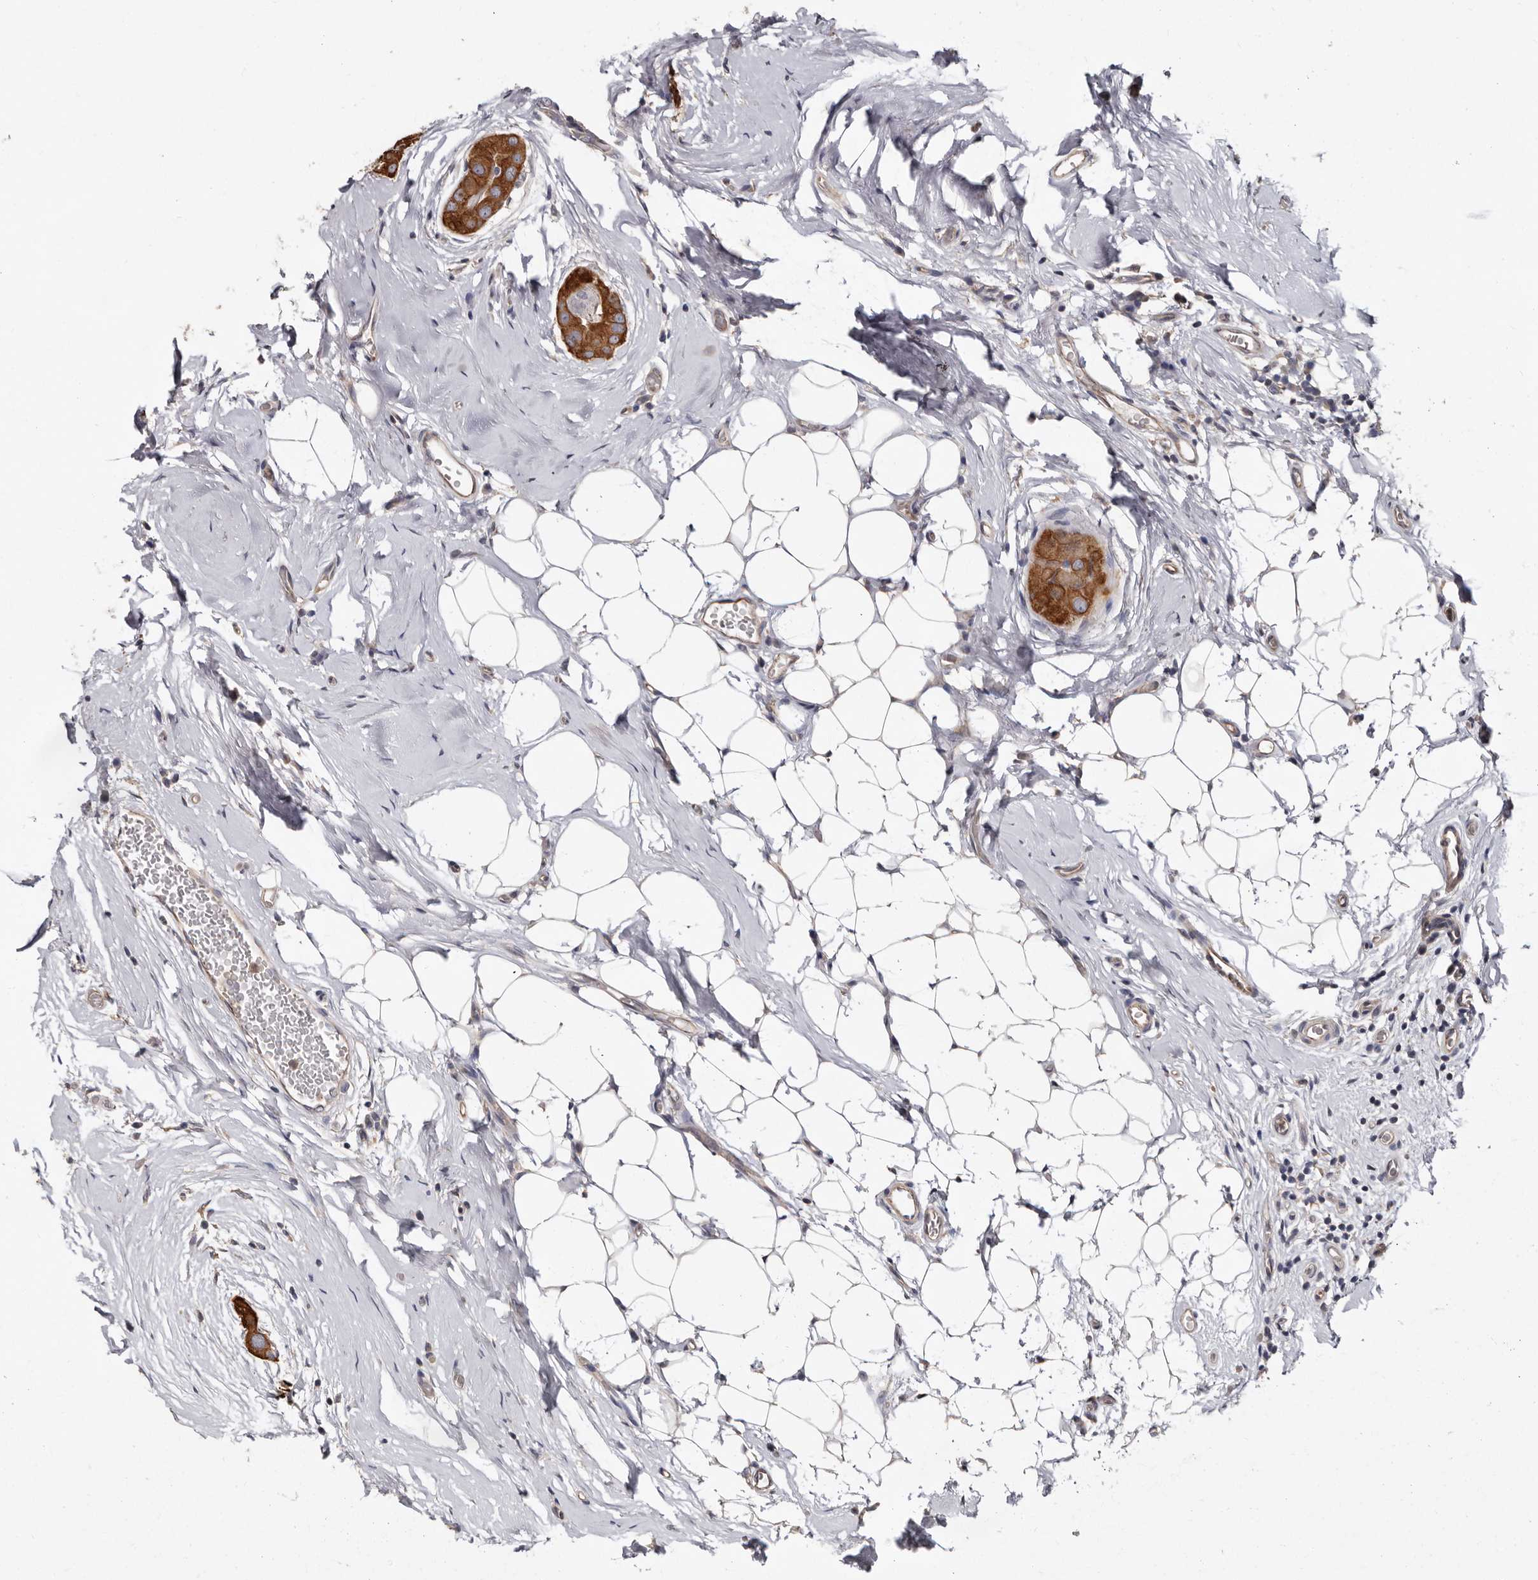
{"staining": {"intensity": "strong", "quantity": ">75%", "location": "cytoplasmic/membranous"}, "tissue": "thyroid cancer", "cell_type": "Tumor cells", "image_type": "cancer", "snomed": [{"axis": "morphology", "description": "Papillary adenocarcinoma, NOS"}, {"axis": "topography", "description": "Thyroid gland"}], "caption": "A high amount of strong cytoplasmic/membranous positivity is appreciated in approximately >75% of tumor cells in thyroid papillary adenocarcinoma tissue.", "gene": "MRPL18", "patient": {"sex": "male", "age": 33}}